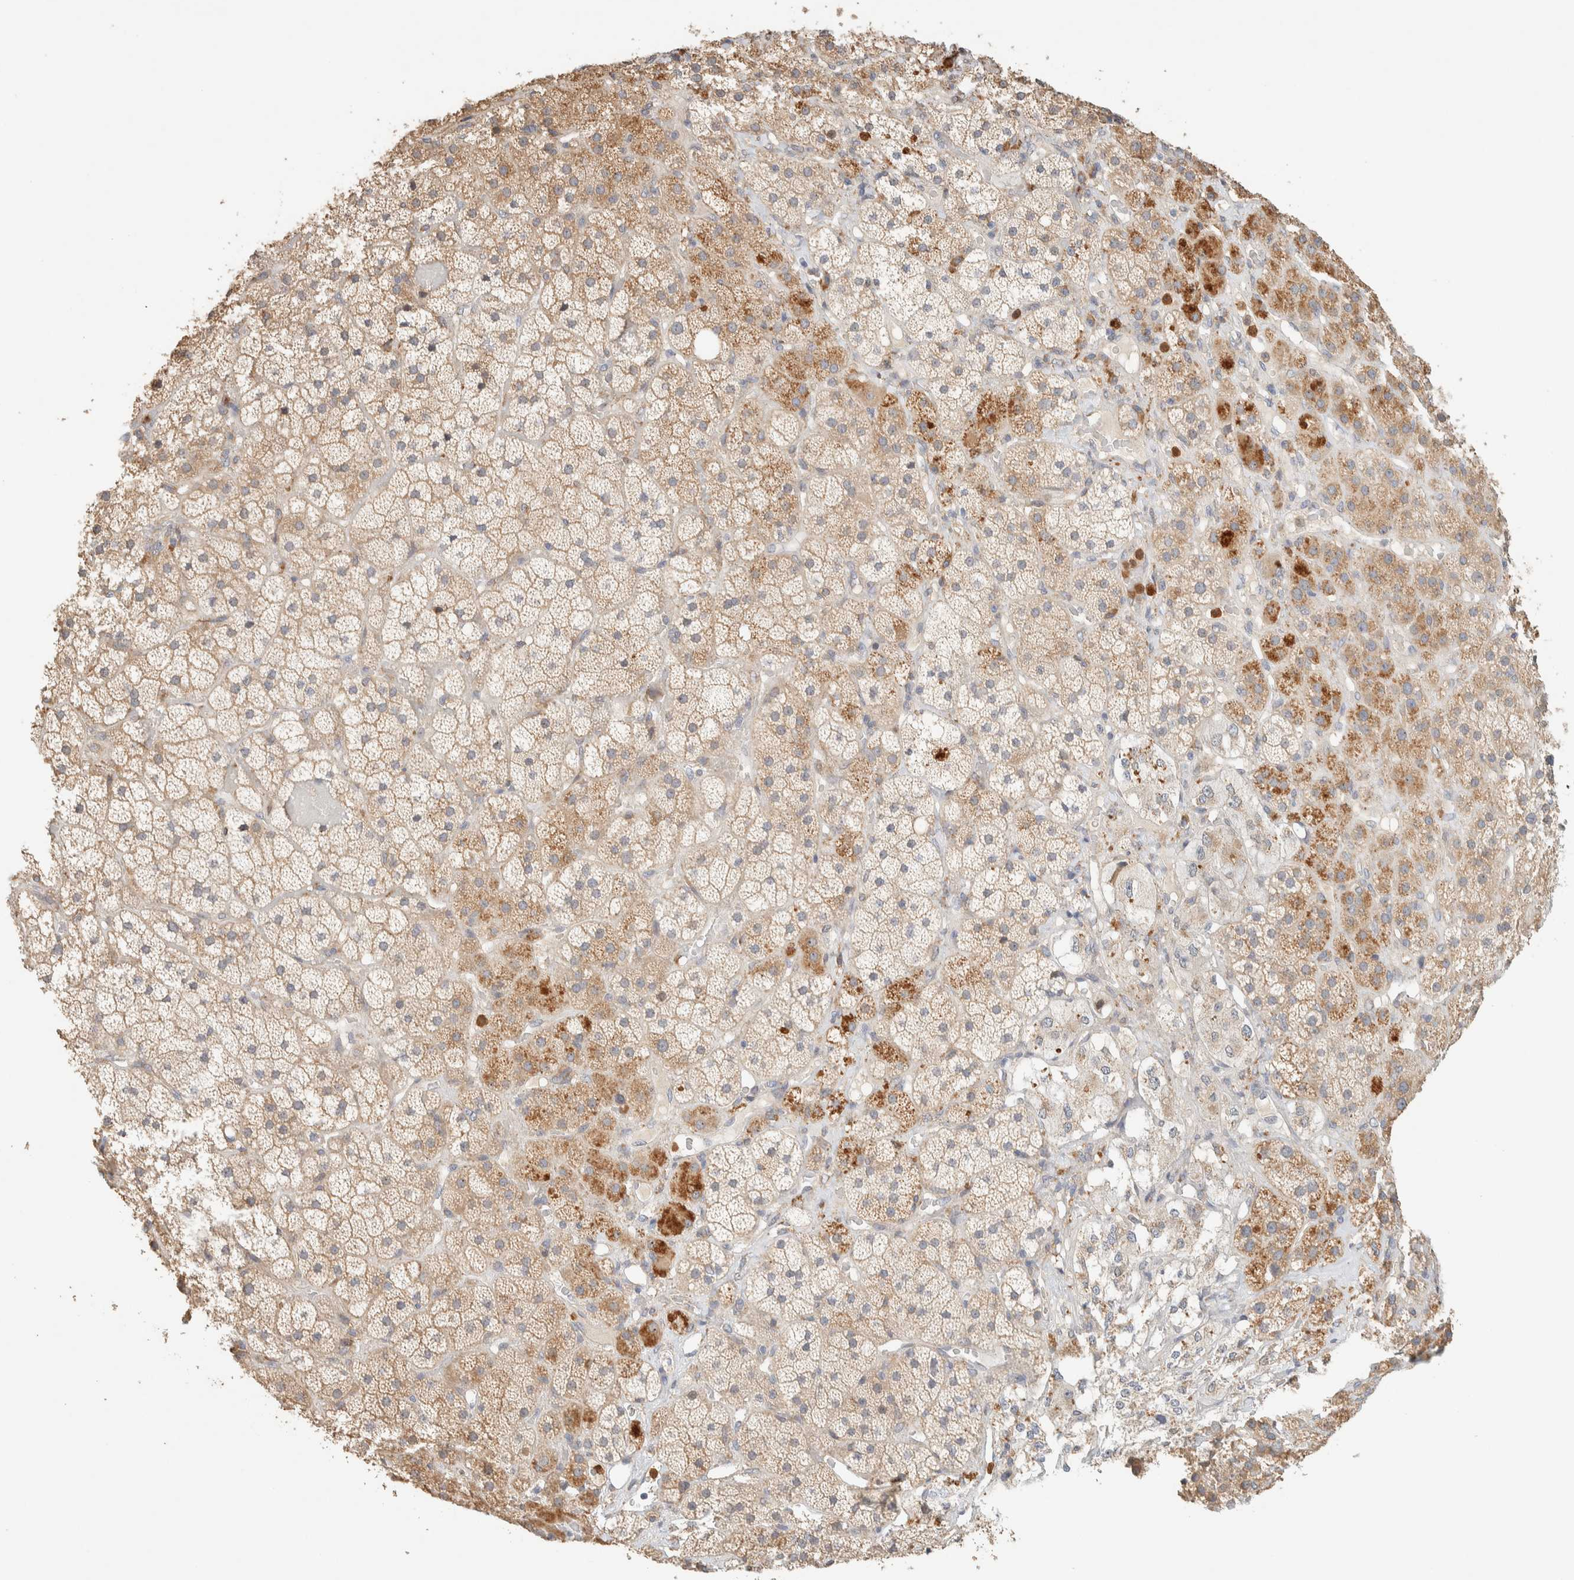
{"staining": {"intensity": "moderate", "quantity": ">75%", "location": "cytoplasmic/membranous"}, "tissue": "adrenal gland", "cell_type": "Glandular cells", "image_type": "normal", "snomed": [{"axis": "morphology", "description": "Normal tissue, NOS"}, {"axis": "topography", "description": "Adrenal gland"}], "caption": "About >75% of glandular cells in unremarkable human adrenal gland demonstrate moderate cytoplasmic/membranous protein positivity as visualized by brown immunohistochemical staining.", "gene": "TTC3", "patient": {"sex": "male", "age": 57}}